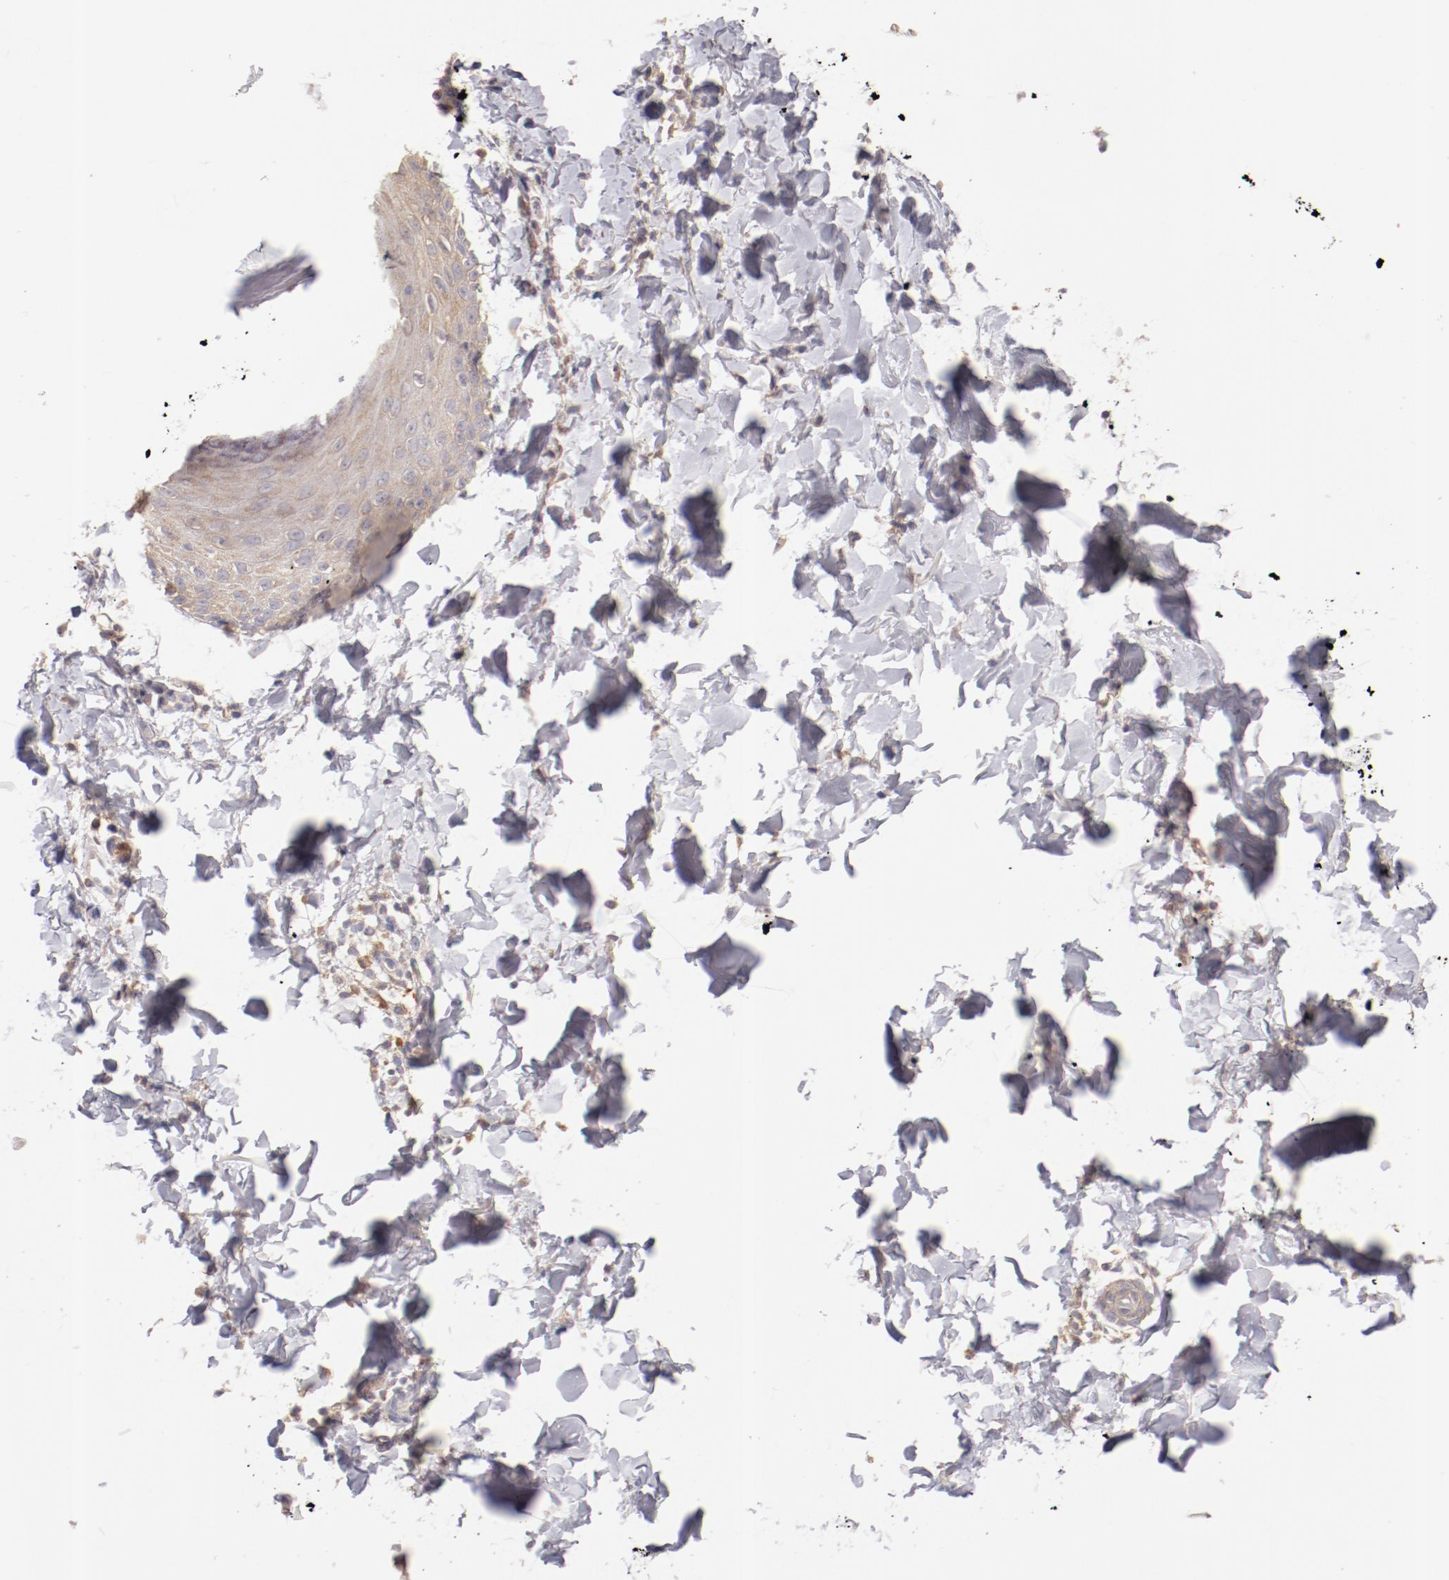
{"staining": {"intensity": "weak", "quantity": ">75%", "location": "cytoplasmic/membranous"}, "tissue": "skin", "cell_type": "Epidermal cells", "image_type": "normal", "snomed": [{"axis": "morphology", "description": "Normal tissue, NOS"}, {"axis": "morphology", "description": "Inflammation, NOS"}, {"axis": "topography", "description": "Soft tissue"}, {"axis": "topography", "description": "Anal"}], "caption": "Normal skin exhibits weak cytoplasmic/membranous positivity in about >75% of epidermal cells, visualized by immunohistochemistry. (DAB = brown stain, brightfield microscopy at high magnification).", "gene": "ENTPD5", "patient": {"sex": "female", "age": 15}}